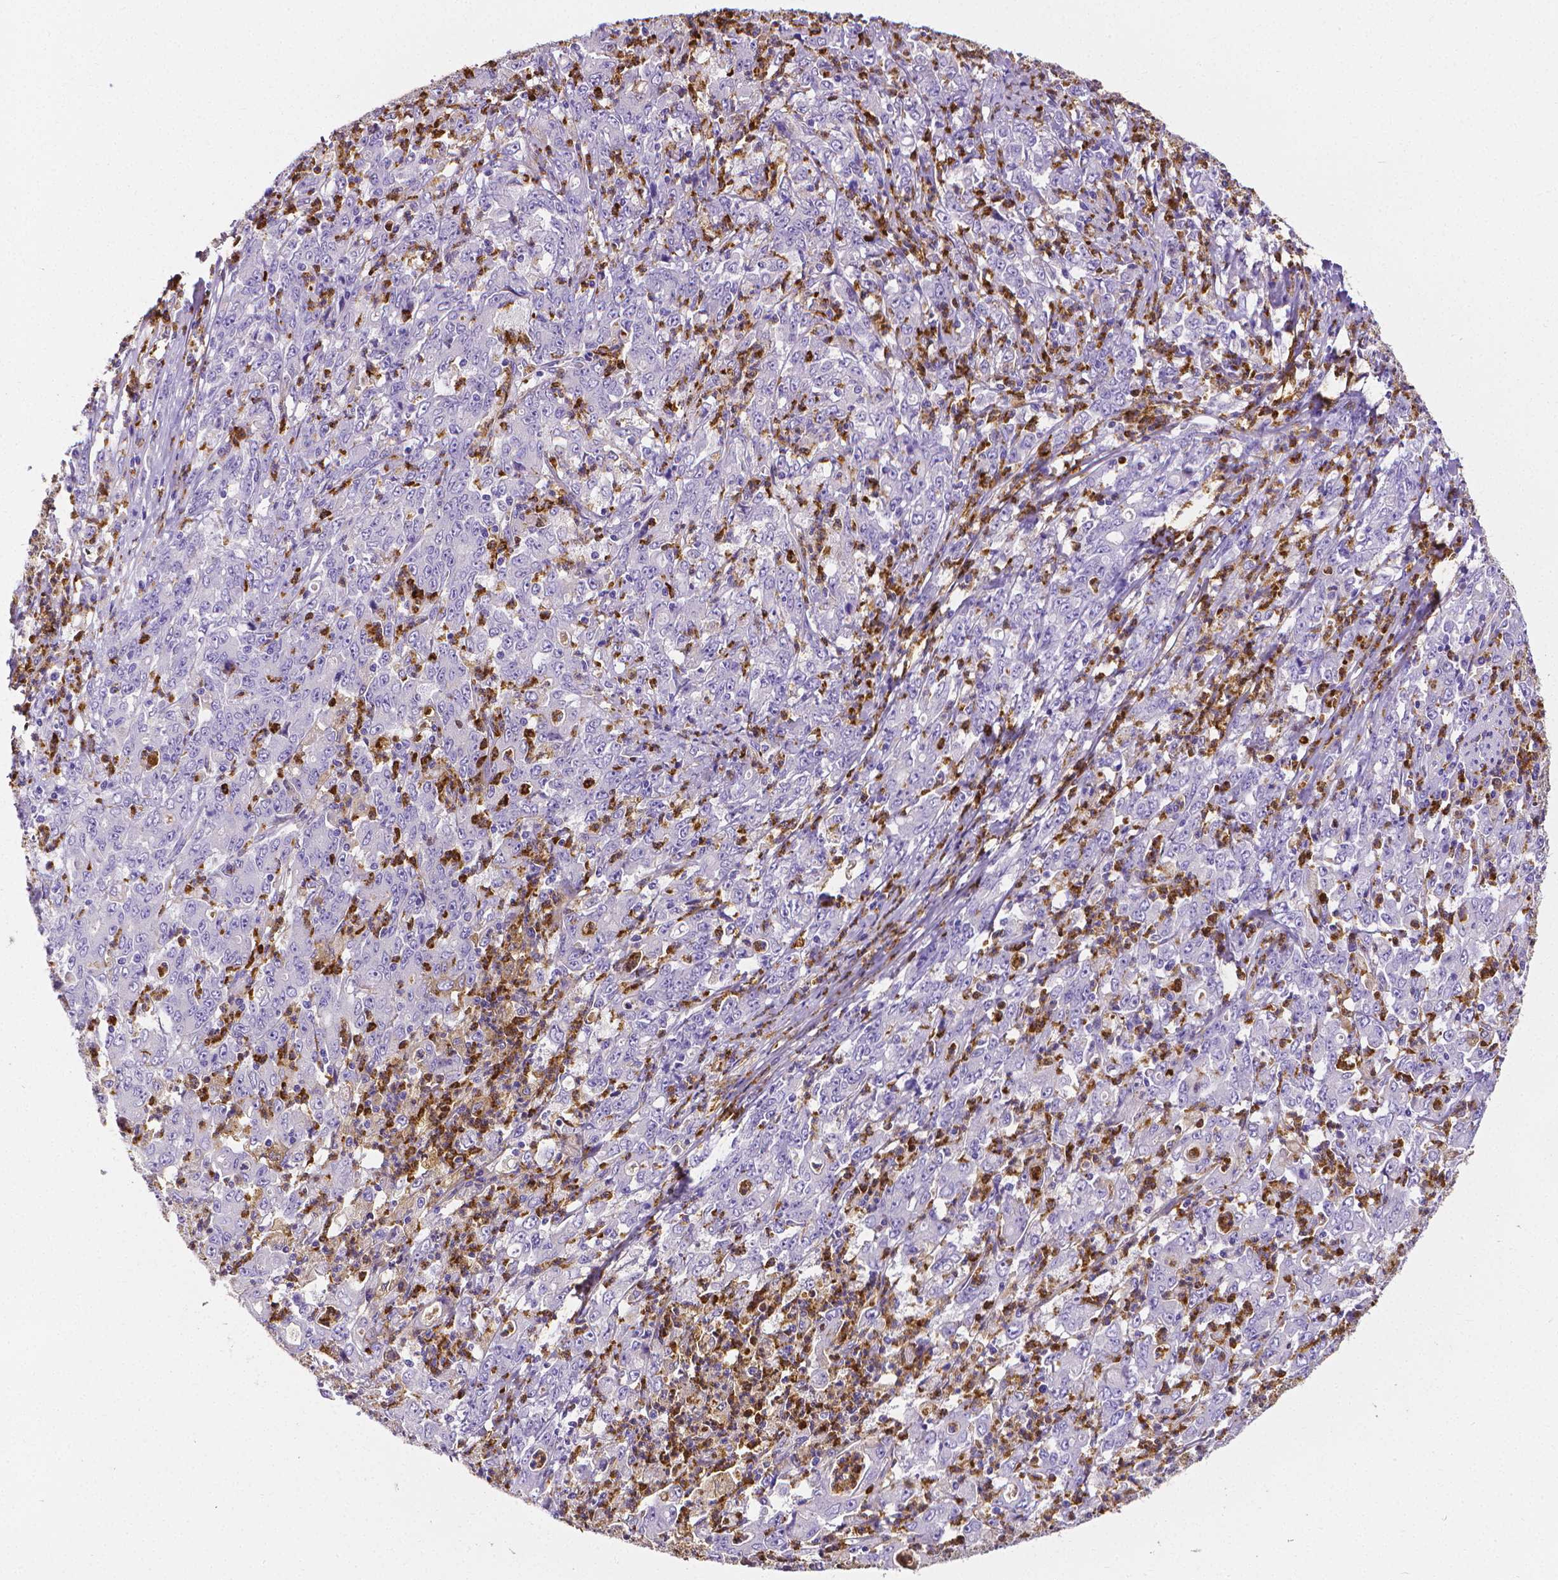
{"staining": {"intensity": "negative", "quantity": "none", "location": "none"}, "tissue": "stomach cancer", "cell_type": "Tumor cells", "image_type": "cancer", "snomed": [{"axis": "morphology", "description": "Adenocarcinoma, NOS"}, {"axis": "topography", "description": "Stomach, lower"}], "caption": "DAB immunohistochemical staining of human stomach cancer (adenocarcinoma) reveals no significant staining in tumor cells.", "gene": "MMP9", "patient": {"sex": "female", "age": 71}}